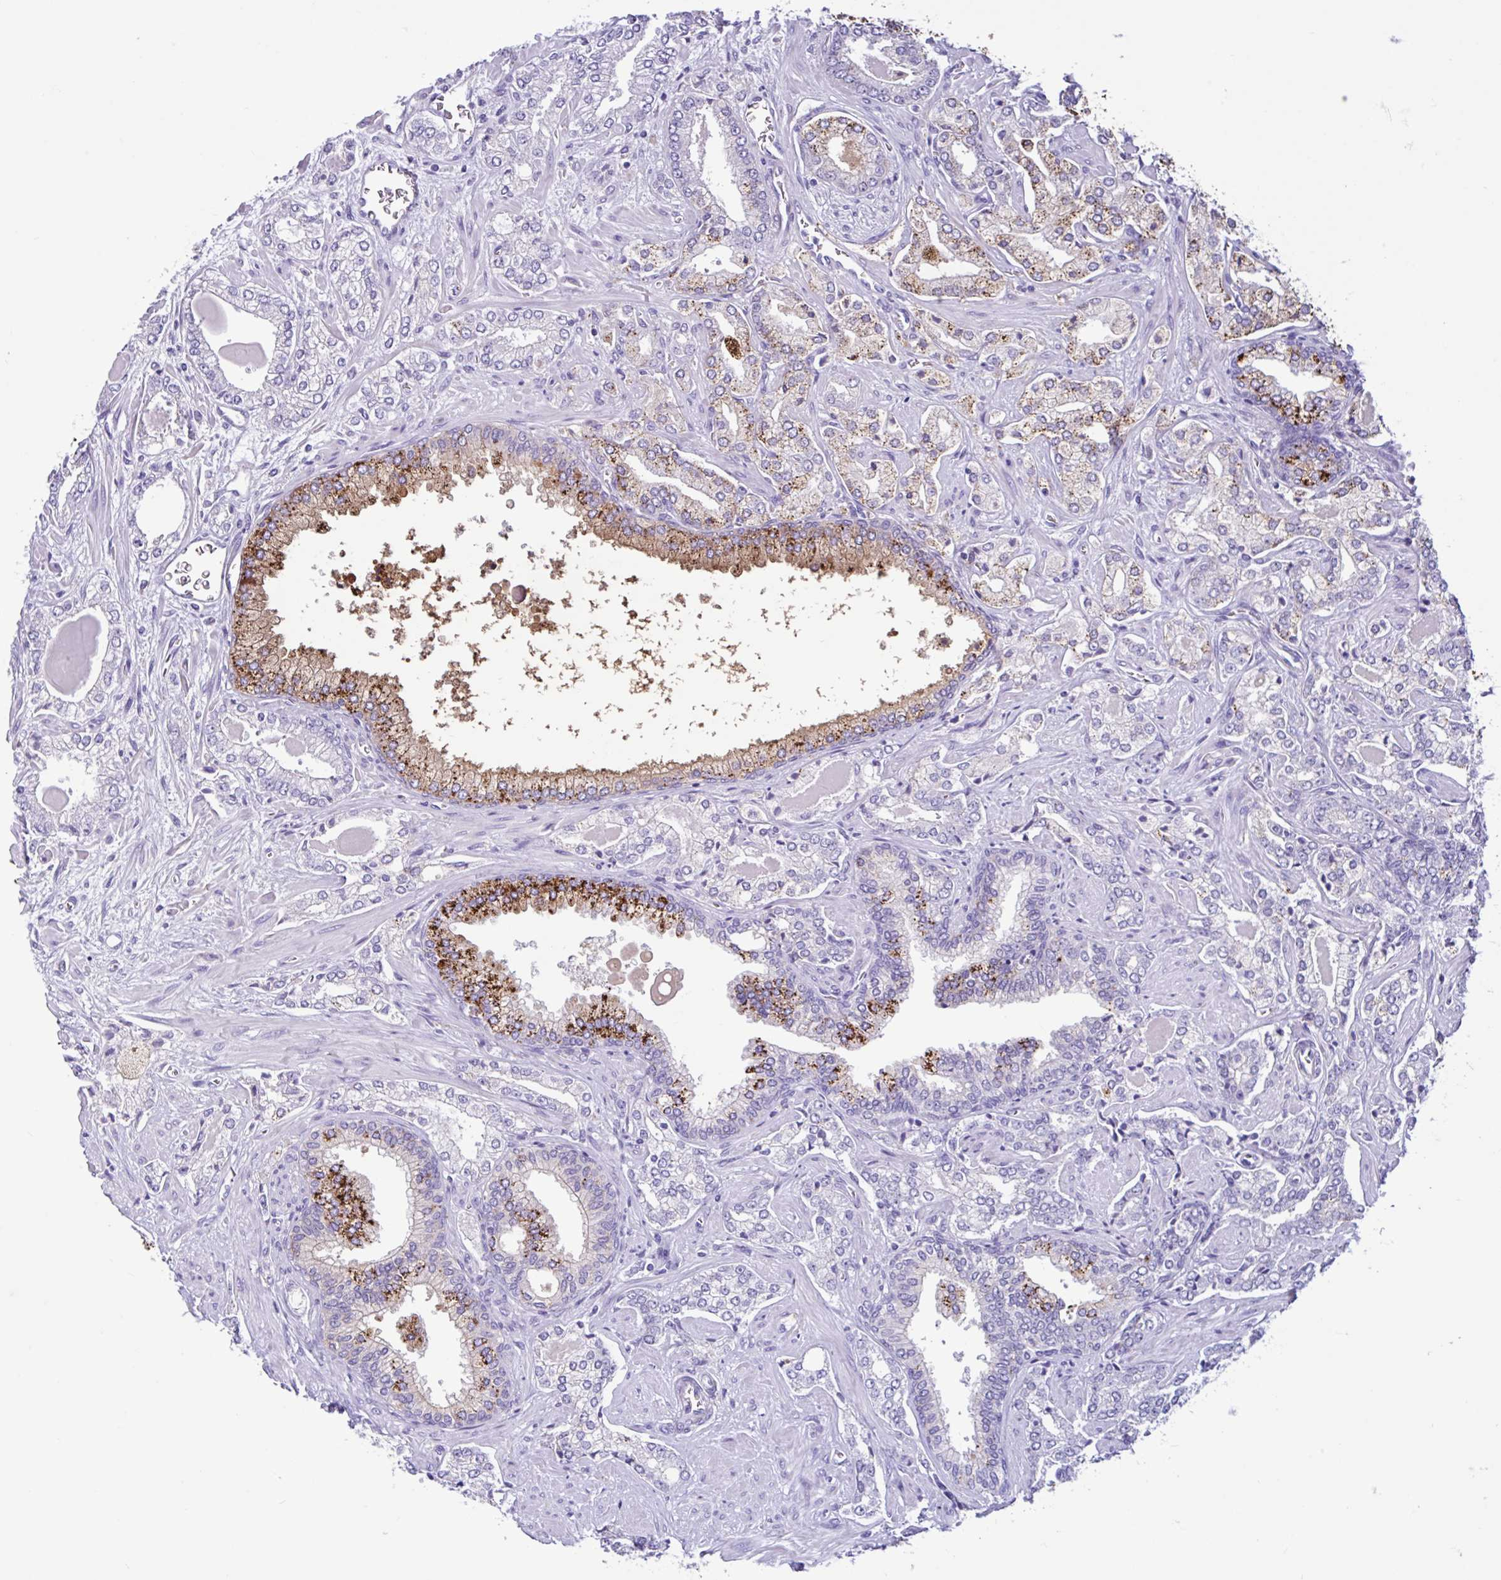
{"staining": {"intensity": "moderate", "quantity": "<25%", "location": "cytoplasmic/membranous"}, "tissue": "prostate cancer", "cell_type": "Tumor cells", "image_type": "cancer", "snomed": [{"axis": "morphology", "description": "Adenocarcinoma, High grade"}, {"axis": "topography", "description": "Prostate"}], "caption": "Prostate high-grade adenocarcinoma stained with a brown dye exhibits moderate cytoplasmic/membranous positive positivity in approximately <25% of tumor cells.", "gene": "CYP19A1", "patient": {"sex": "male", "age": 60}}